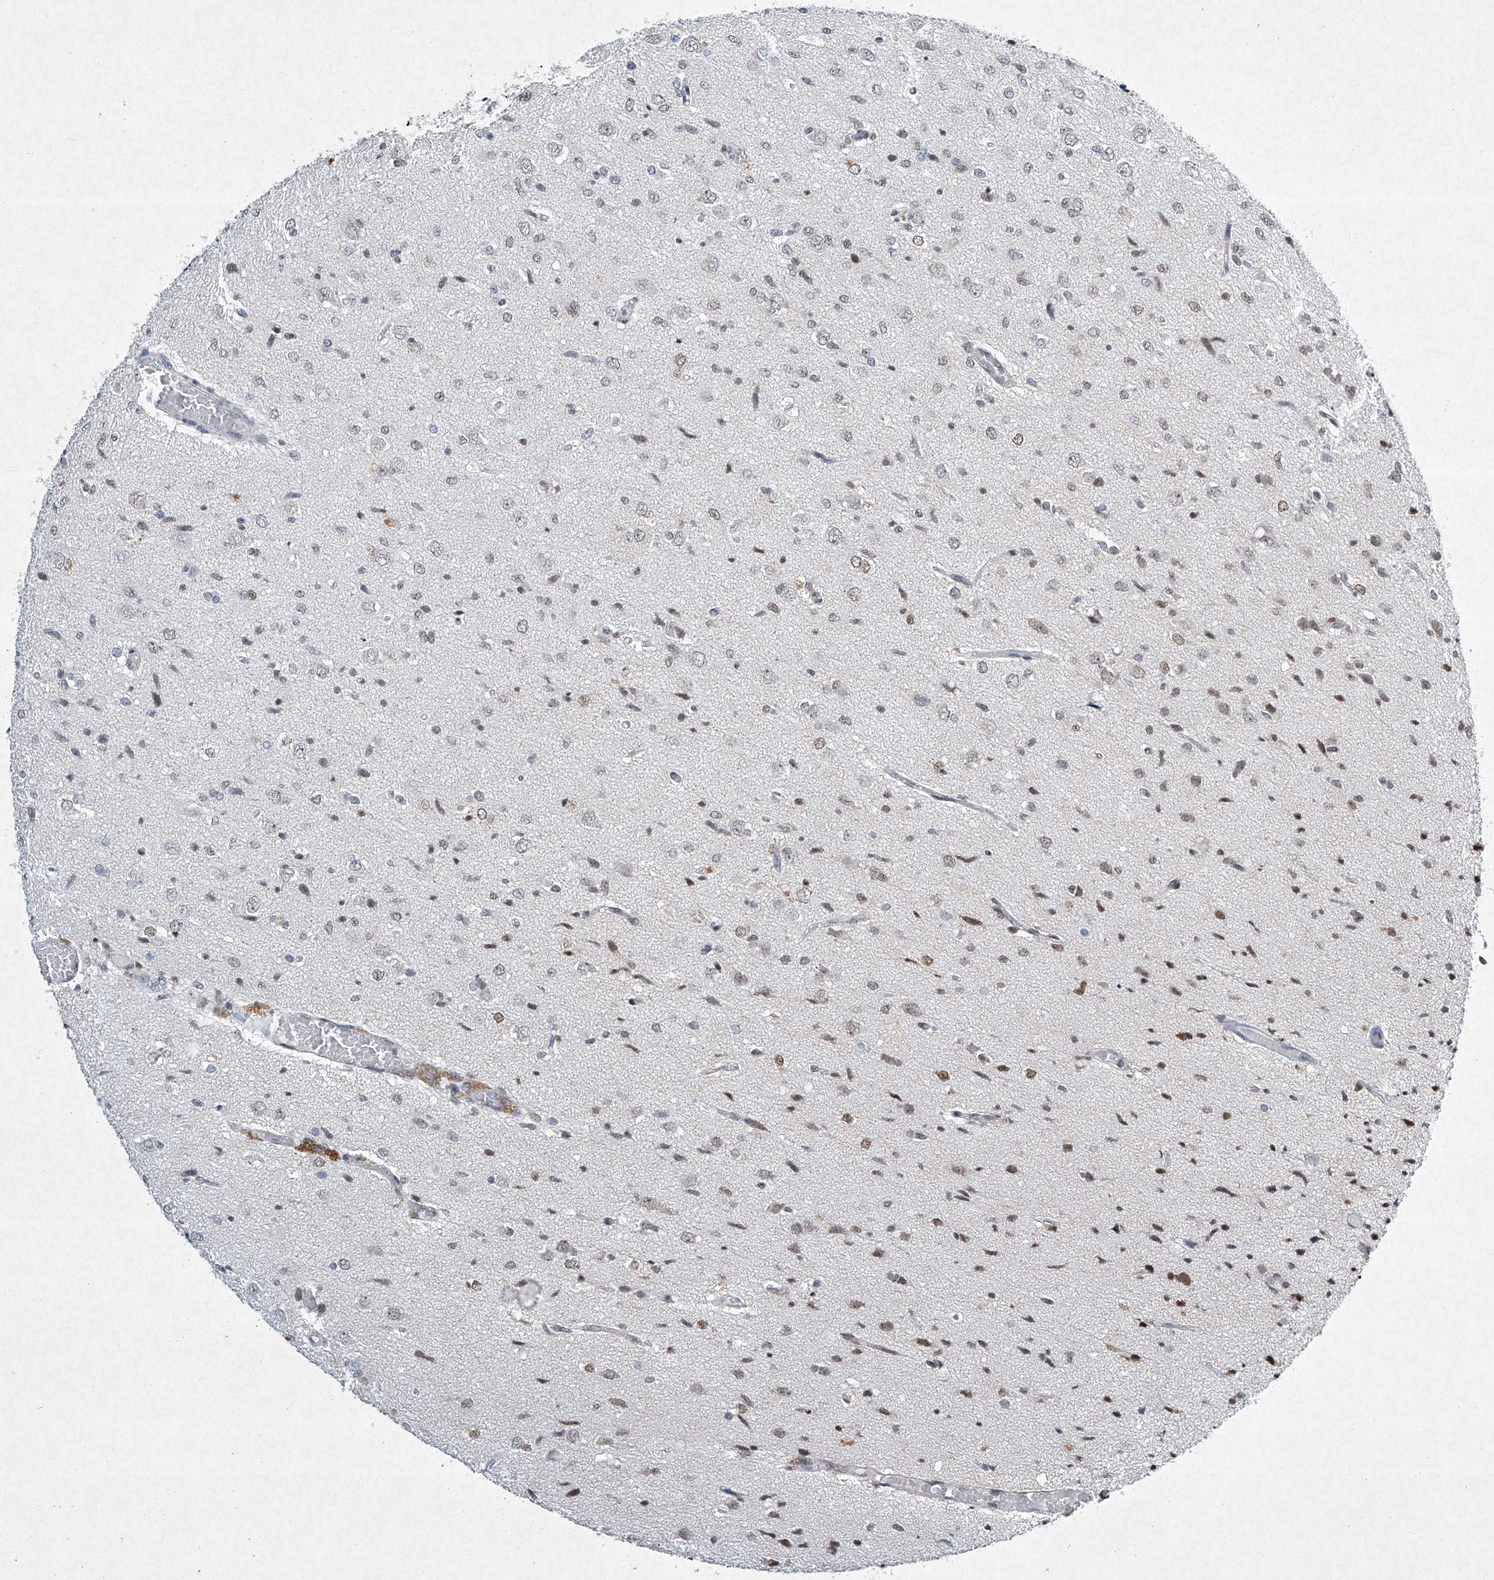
{"staining": {"intensity": "moderate", "quantity": "<25%", "location": "nuclear"}, "tissue": "glioma", "cell_type": "Tumor cells", "image_type": "cancer", "snomed": [{"axis": "morphology", "description": "Glioma, malignant, High grade"}, {"axis": "topography", "description": "Brain"}], "caption": "IHC micrograph of glioma stained for a protein (brown), which demonstrates low levels of moderate nuclear expression in about <25% of tumor cells.", "gene": "TFDP1", "patient": {"sex": "female", "age": 59}}